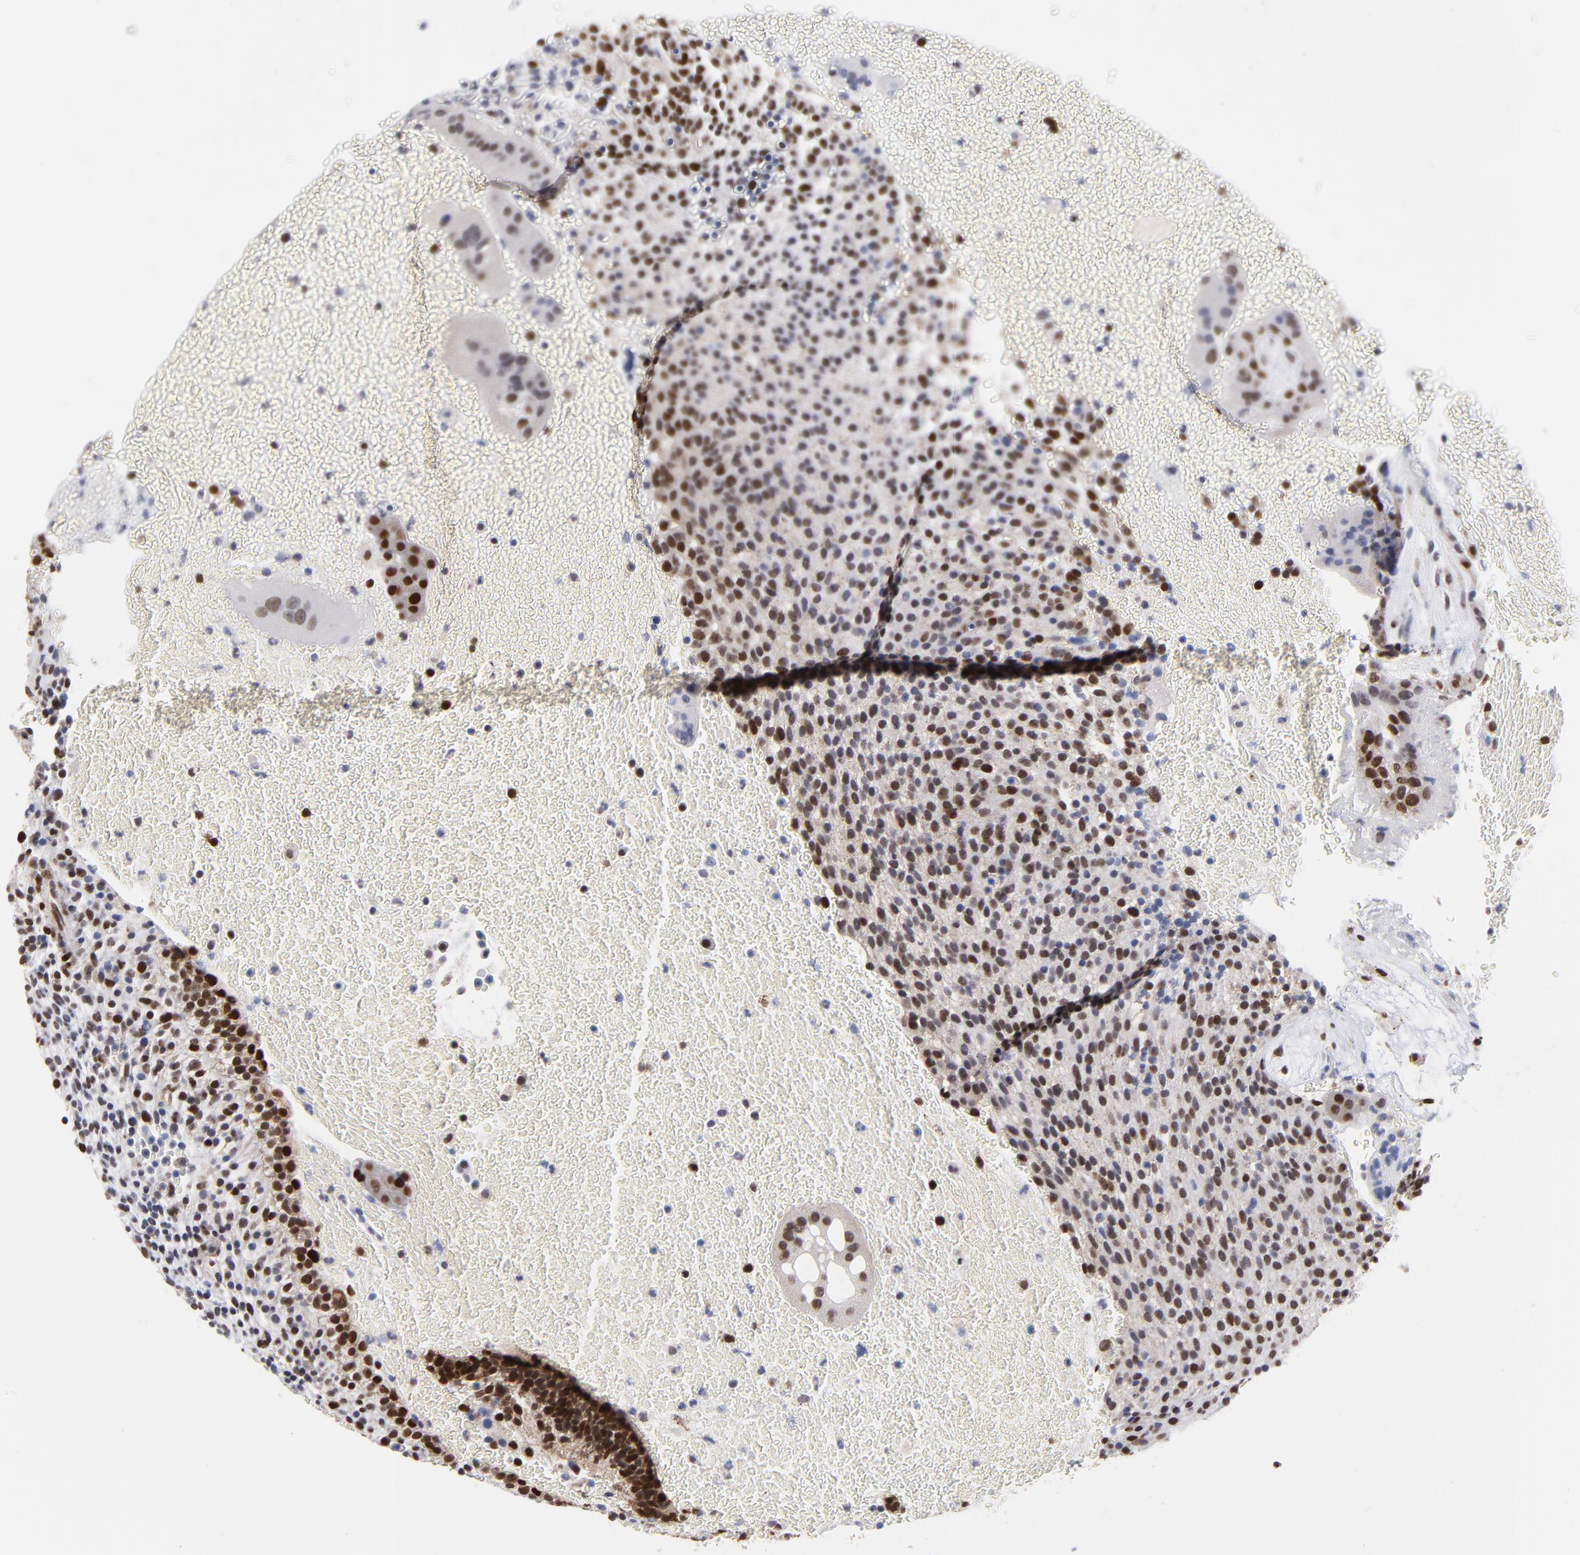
{"staining": {"intensity": "moderate", "quantity": ">75%", "location": "nuclear"}, "tissue": "placenta", "cell_type": "Decidual cells", "image_type": "normal", "snomed": [{"axis": "morphology", "description": "Normal tissue, NOS"}, {"axis": "topography", "description": "Placenta"}], "caption": "Immunohistochemistry histopathology image of normal human placenta stained for a protein (brown), which shows medium levels of moderate nuclear positivity in about >75% of decidual cells.", "gene": "OGFOD1", "patient": {"sex": "female", "age": 19}}